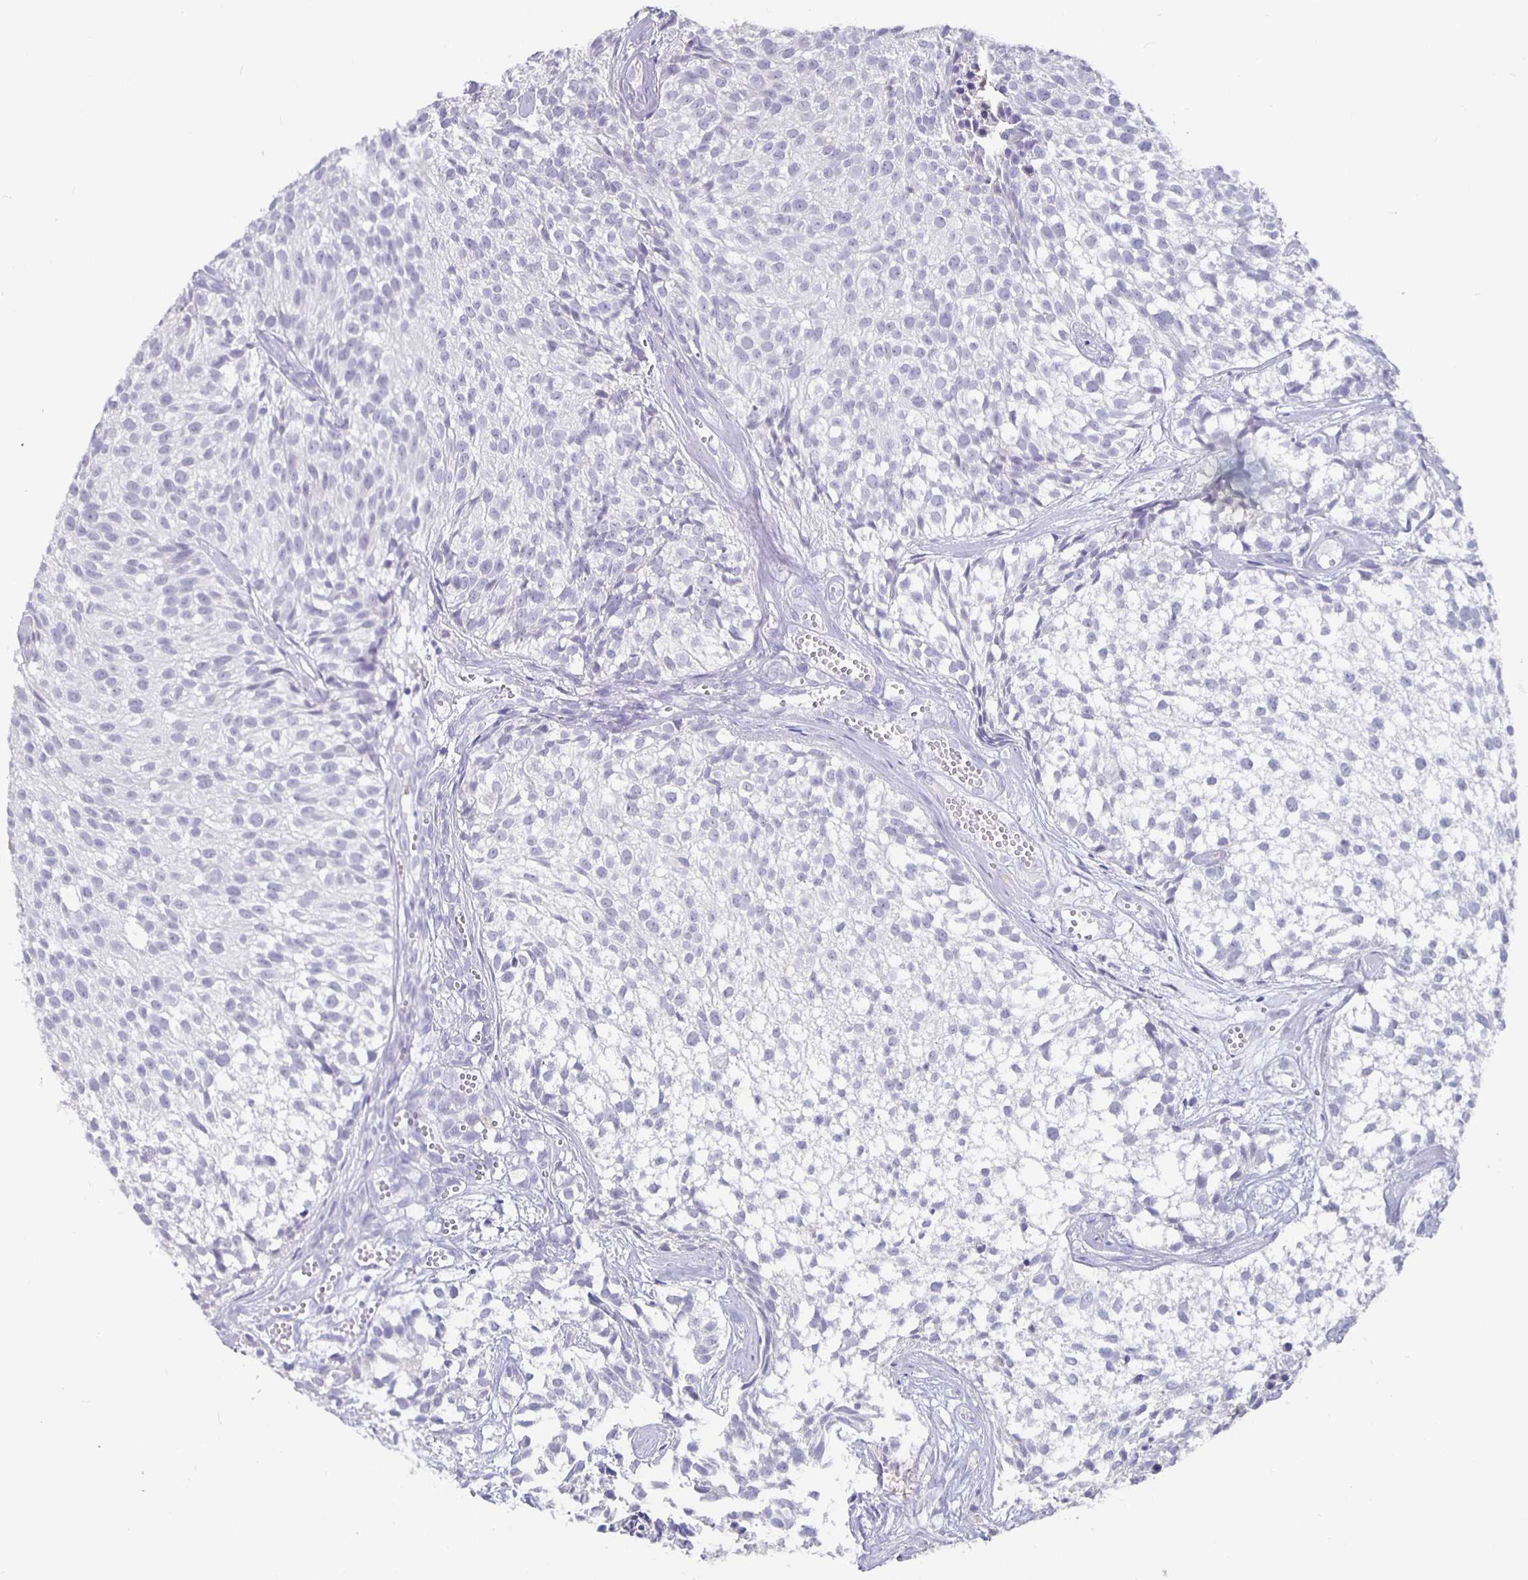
{"staining": {"intensity": "negative", "quantity": "none", "location": "none"}, "tissue": "urothelial cancer", "cell_type": "Tumor cells", "image_type": "cancer", "snomed": [{"axis": "morphology", "description": "Urothelial carcinoma, Low grade"}, {"axis": "topography", "description": "Urinary bladder"}], "caption": "Image shows no protein staining in tumor cells of urothelial carcinoma (low-grade) tissue. (Brightfield microscopy of DAB (3,3'-diaminobenzidine) IHC at high magnification).", "gene": "GPX4", "patient": {"sex": "male", "age": 70}}